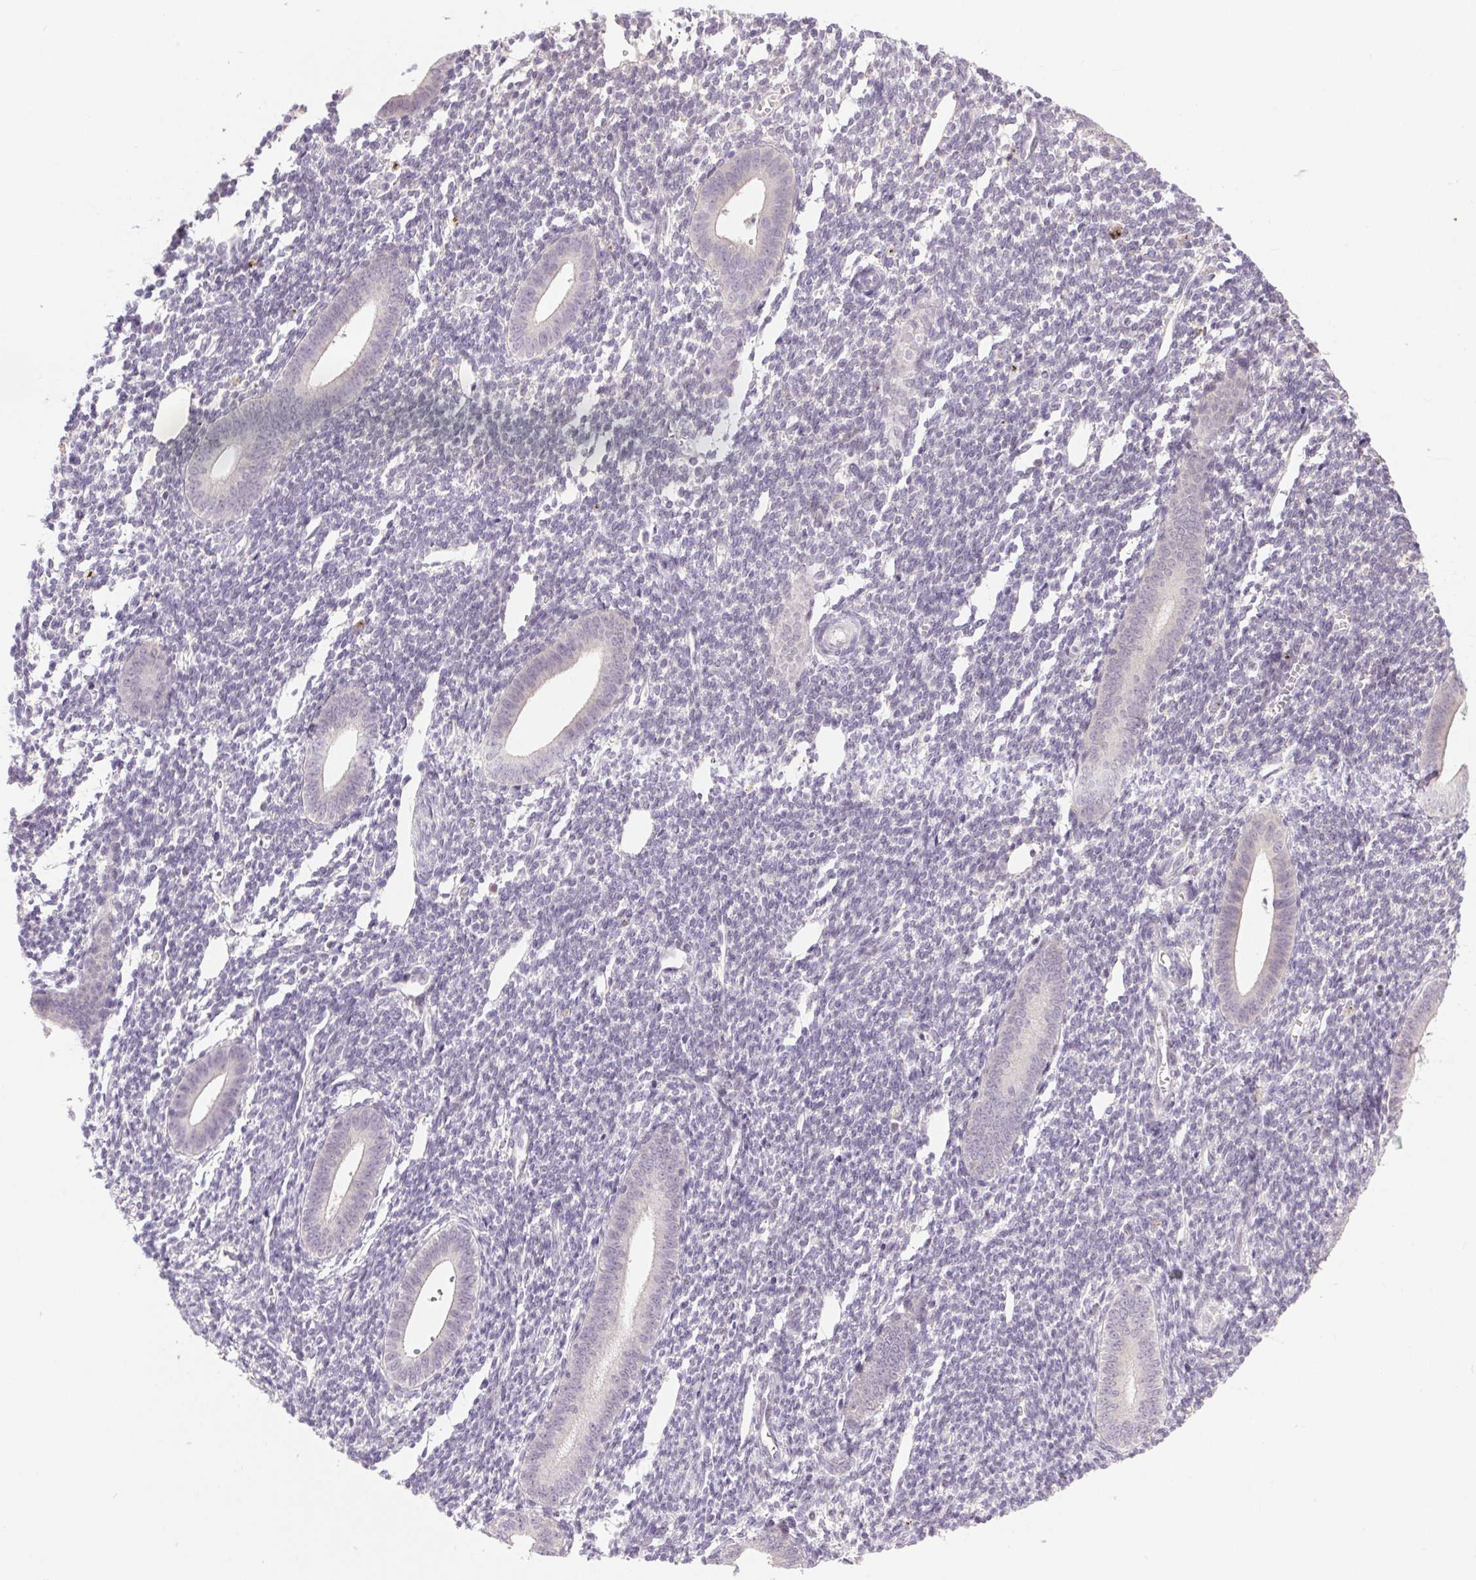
{"staining": {"intensity": "negative", "quantity": "none", "location": "none"}, "tissue": "endometrium", "cell_type": "Cells in endometrial stroma", "image_type": "normal", "snomed": [{"axis": "morphology", "description": "Normal tissue, NOS"}, {"axis": "topography", "description": "Endometrium"}], "caption": "Immunohistochemistry image of normal endometrium: endometrium stained with DAB (3,3'-diaminobenzidine) exhibits no significant protein positivity in cells in endometrial stroma. The staining was performed using DAB (3,3'-diaminobenzidine) to visualize the protein expression in brown, while the nuclei were stained in blue with hematoxylin (Magnification: 20x).", "gene": "SYT11", "patient": {"sex": "female", "age": 25}}